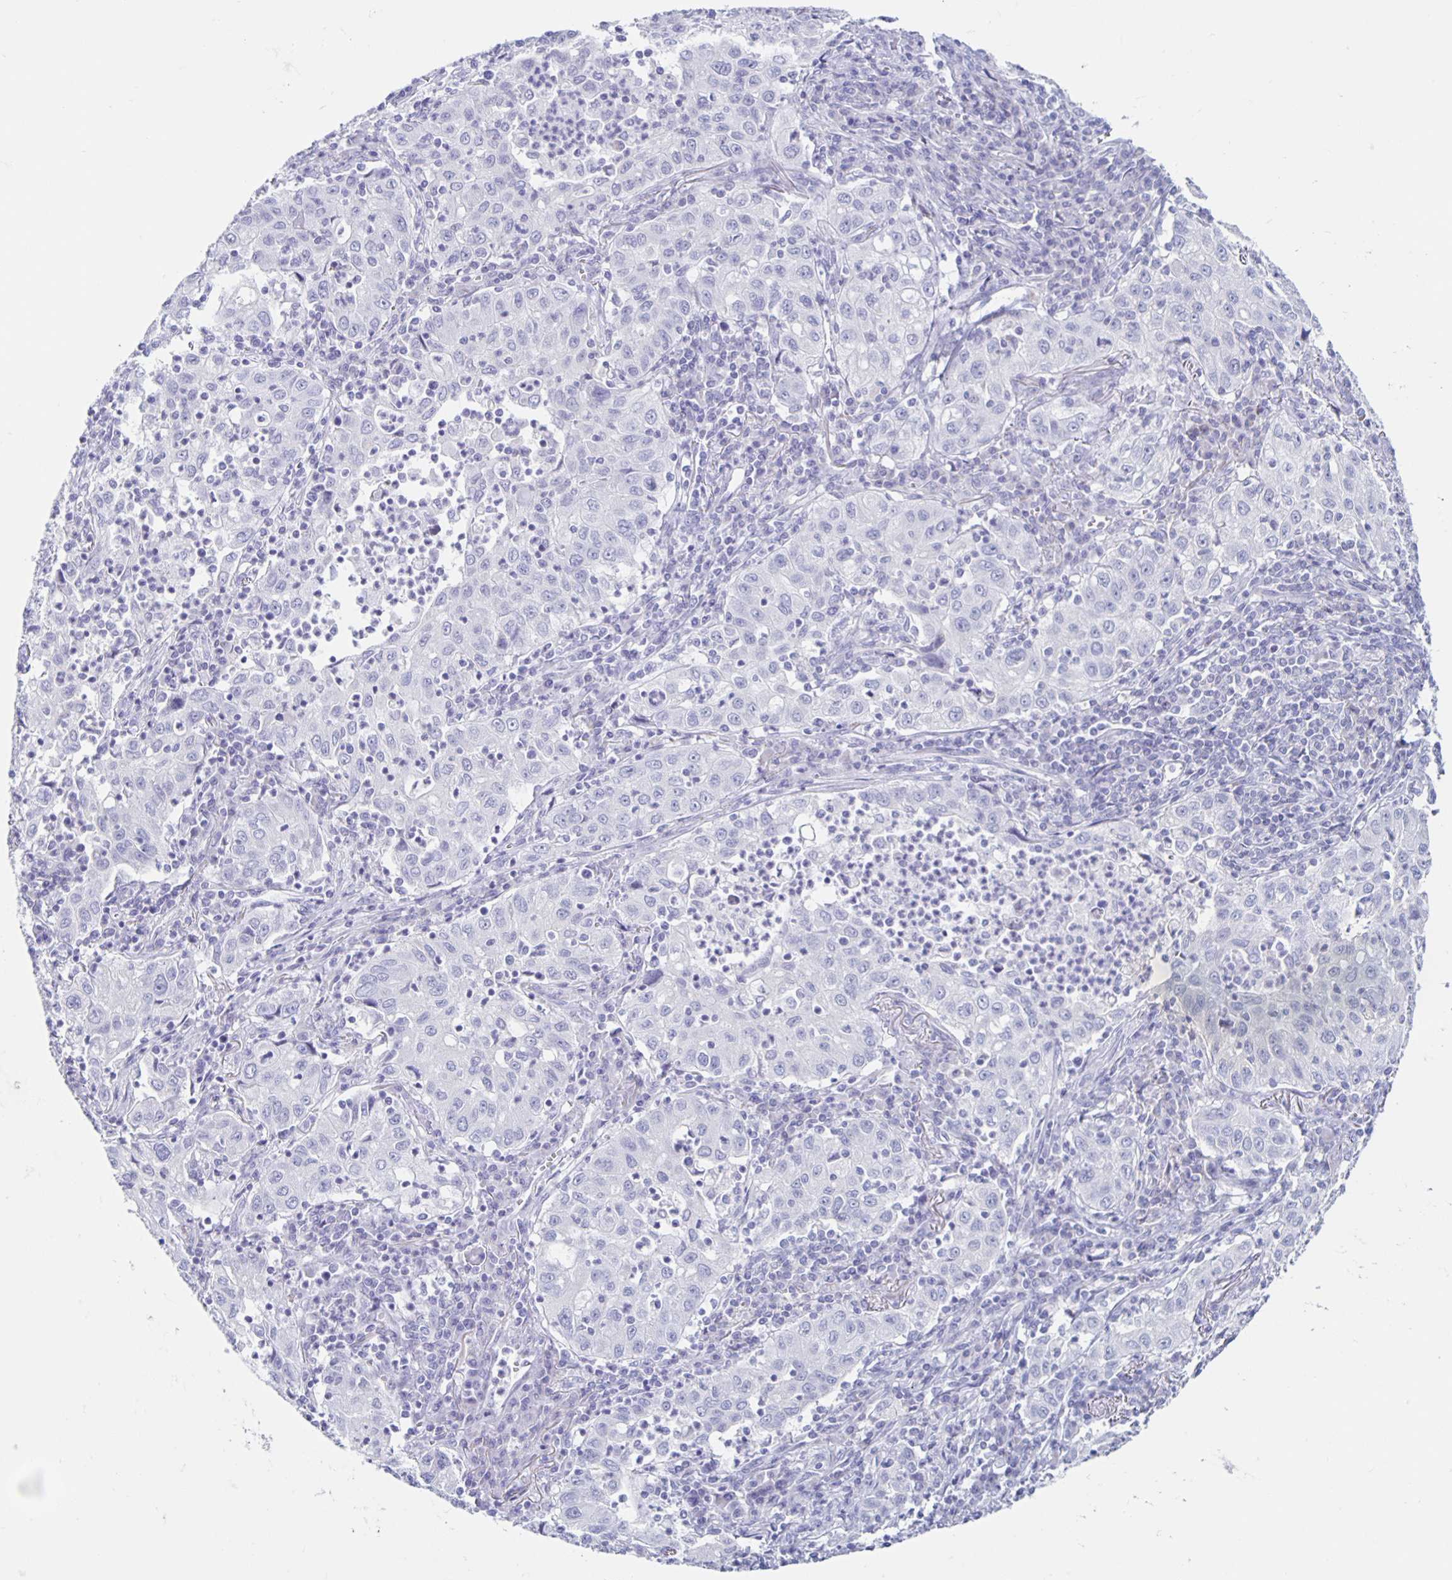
{"staining": {"intensity": "negative", "quantity": "none", "location": "none"}, "tissue": "lung cancer", "cell_type": "Tumor cells", "image_type": "cancer", "snomed": [{"axis": "morphology", "description": "Squamous cell carcinoma, NOS"}, {"axis": "topography", "description": "Lung"}], "caption": "High power microscopy micrograph of an immunohistochemistry (IHC) histopathology image of lung cancer (squamous cell carcinoma), revealing no significant positivity in tumor cells. (Stains: DAB immunohistochemistry (IHC) with hematoxylin counter stain, Microscopy: brightfield microscopy at high magnification).", "gene": "CT45A5", "patient": {"sex": "male", "age": 71}}